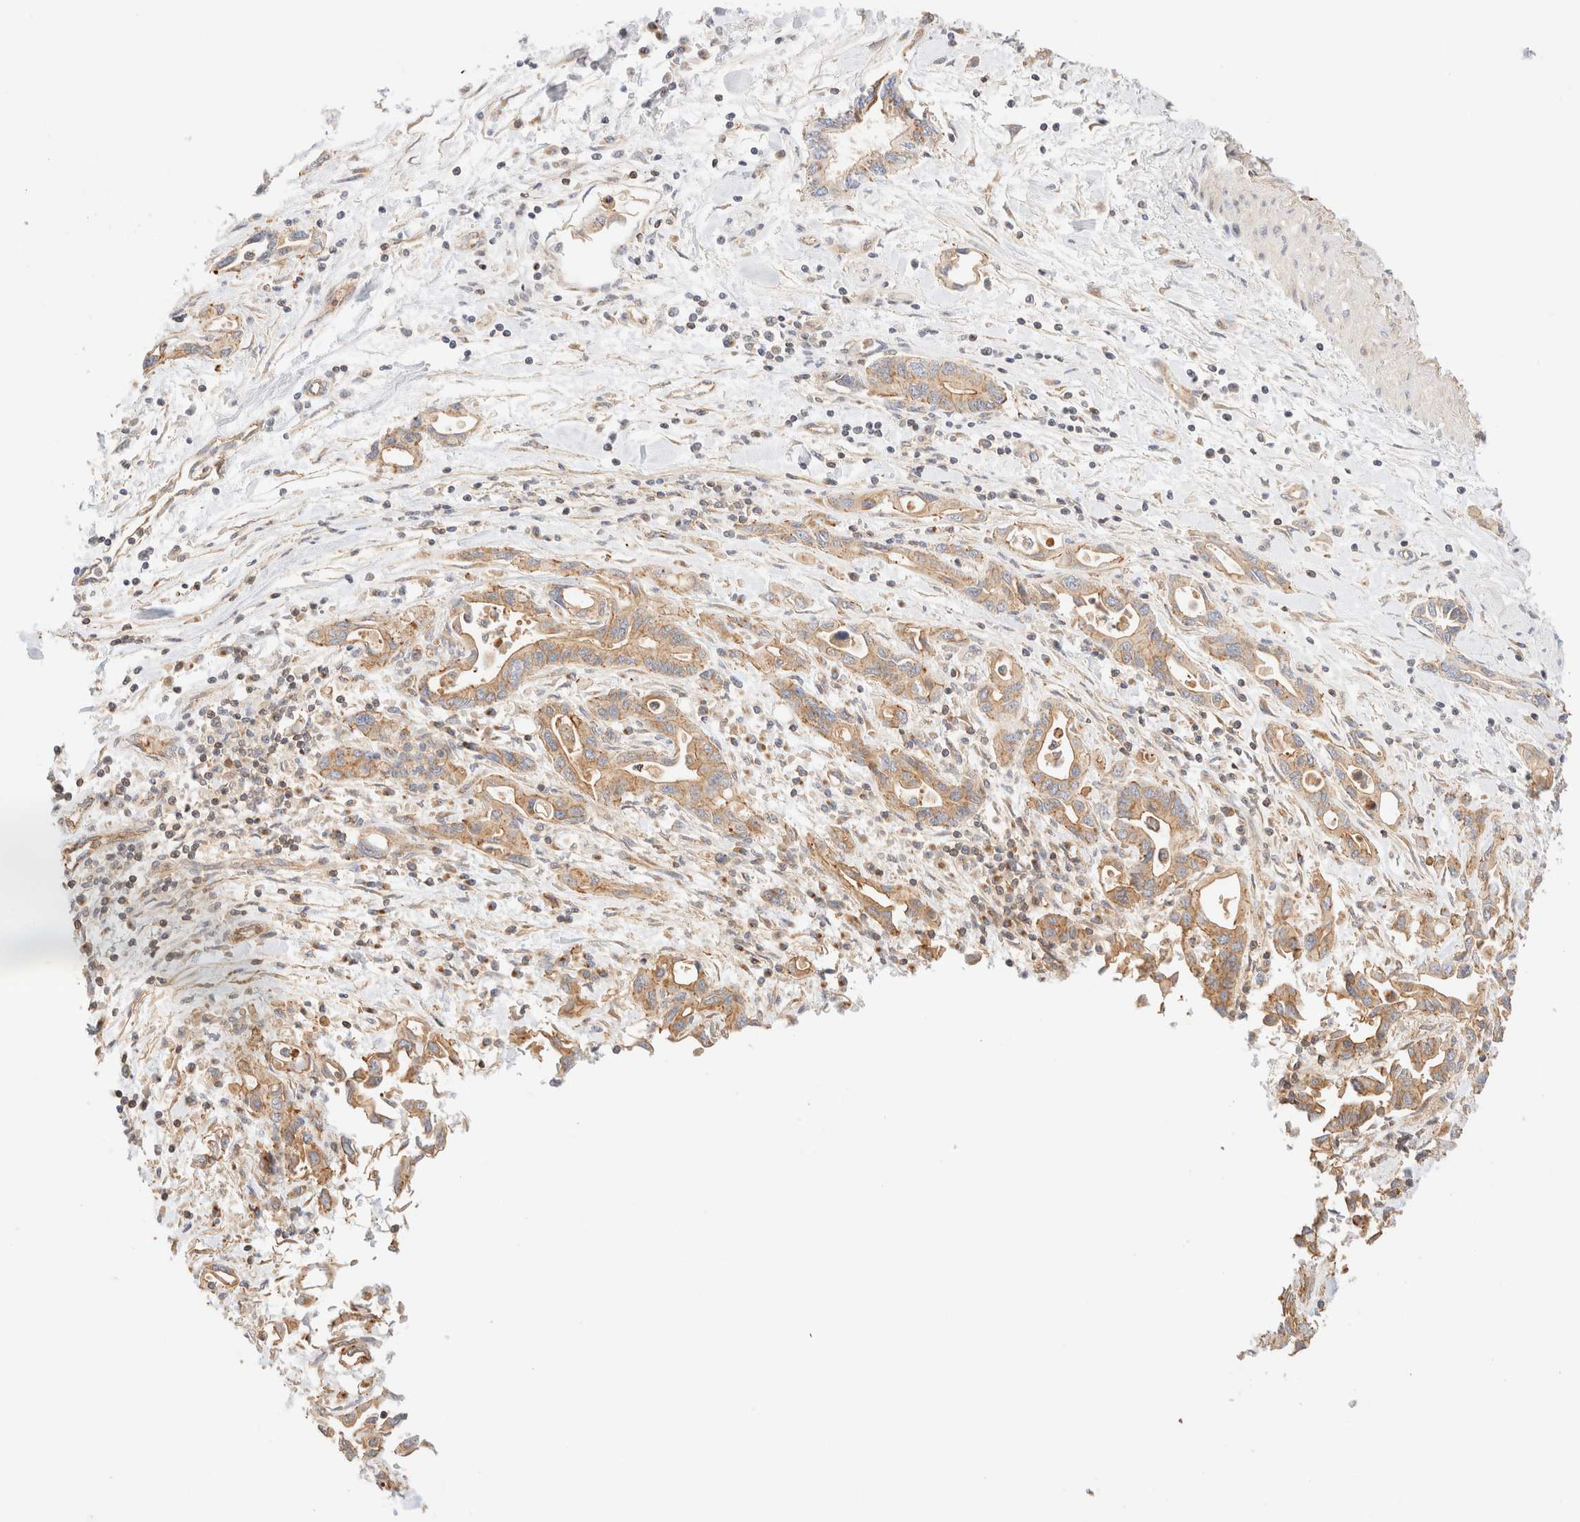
{"staining": {"intensity": "weak", "quantity": "25%-75%", "location": "cytoplasmic/membranous"}, "tissue": "pancreatic cancer", "cell_type": "Tumor cells", "image_type": "cancer", "snomed": [{"axis": "morphology", "description": "Adenocarcinoma, NOS"}, {"axis": "topography", "description": "Pancreas"}], "caption": "Immunohistochemistry of adenocarcinoma (pancreatic) reveals low levels of weak cytoplasmic/membranous expression in approximately 25%-75% of tumor cells.", "gene": "MYO10", "patient": {"sex": "female", "age": 57}}